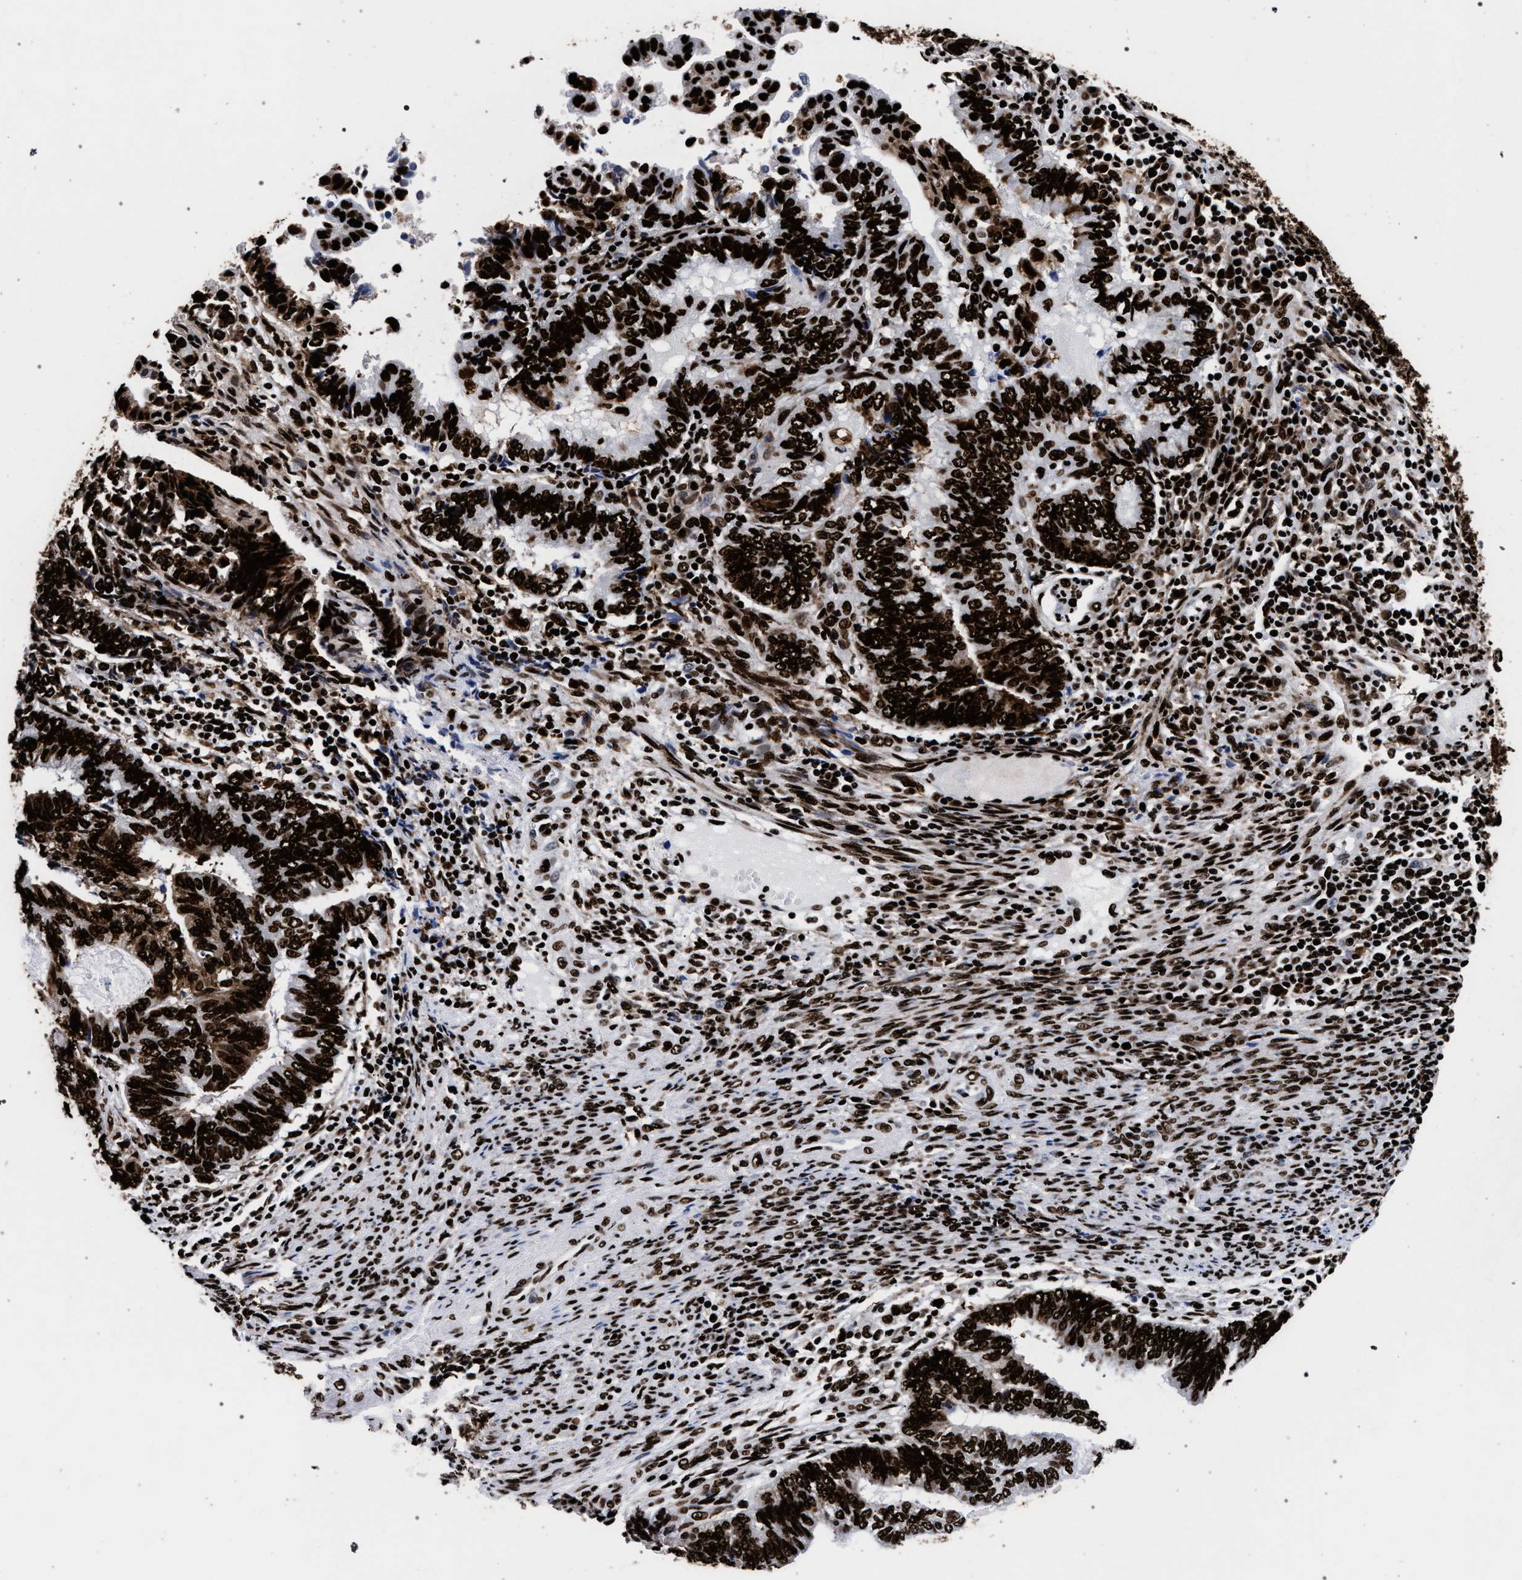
{"staining": {"intensity": "strong", "quantity": ">75%", "location": "nuclear"}, "tissue": "endometrial cancer", "cell_type": "Tumor cells", "image_type": "cancer", "snomed": [{"axis": "morphology", "description": "Adenocarcinoma, NOS"}, {"axis": "topography", "description": "Uterus"}, {"axis": "topography", "description": "Endometrium"}], "caption": "Protein expression analysis of human endometrial cancer (adenocarcinoma) reveals strong nuclear expression in approximately >75% of tumor cells.", "gene": "HNRNPA1", "patient": {"sex": "female", "age": 70}}